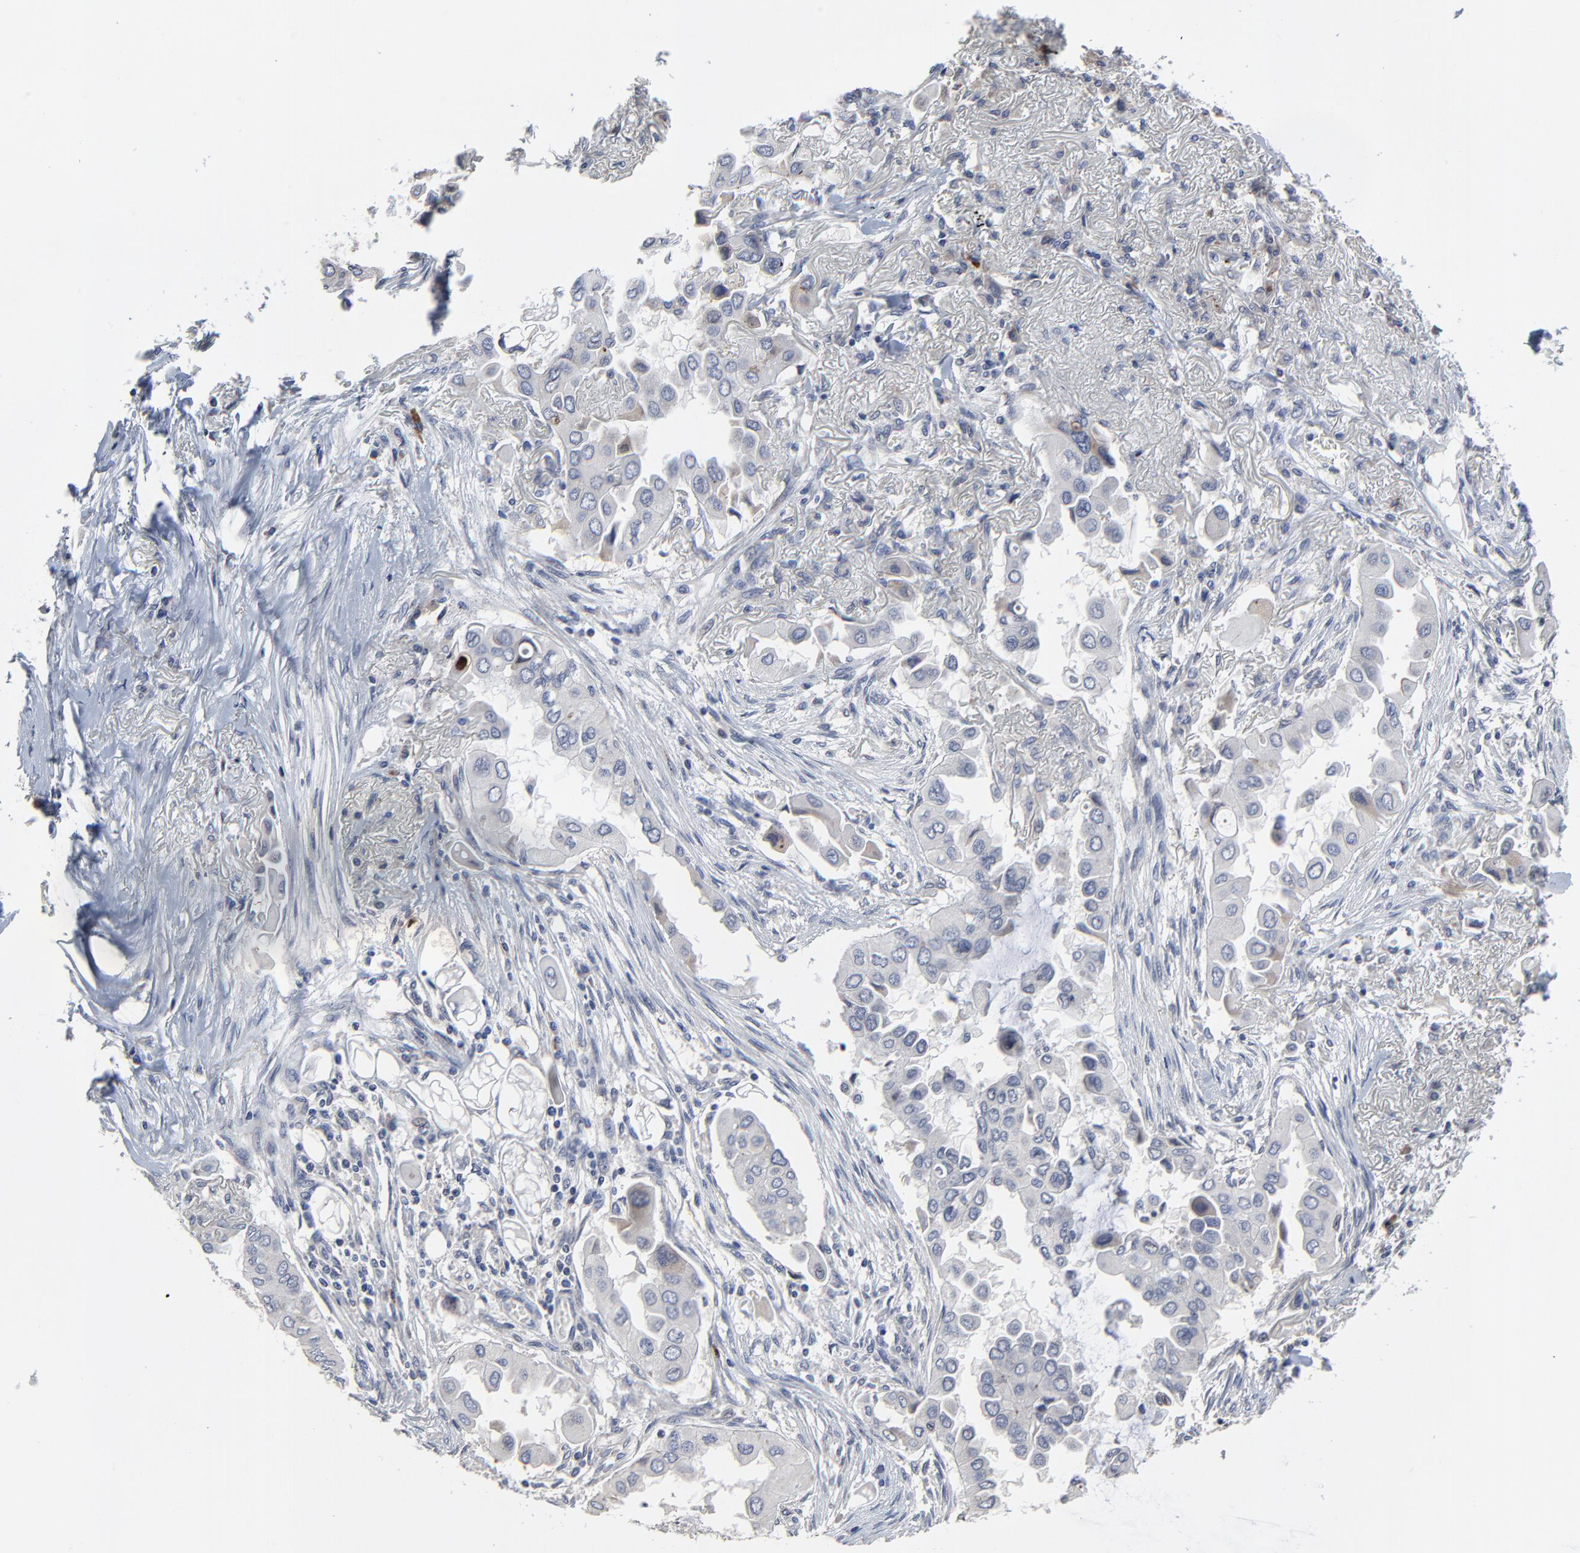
{"staining": {"intensity": "negative", "quantity": "none", "location": "none"}, "tissue": "lung cancer", "cell_type": "Tumor cells", "image_type": "cancer", "snomed": [{"axis": "morphology", "description": "Adenocarcinoma, NOS"}, {"axis": "topography", "description": "Lung"}], "caption": "A micrograph of lung cancer (adenocarcinoma) stained for a protein exhibits no brown staining in tumor cells. (DAB IHC, high magnification).", "gene": "NLGN3", "patient": {"sex": "female", "age": 76}}